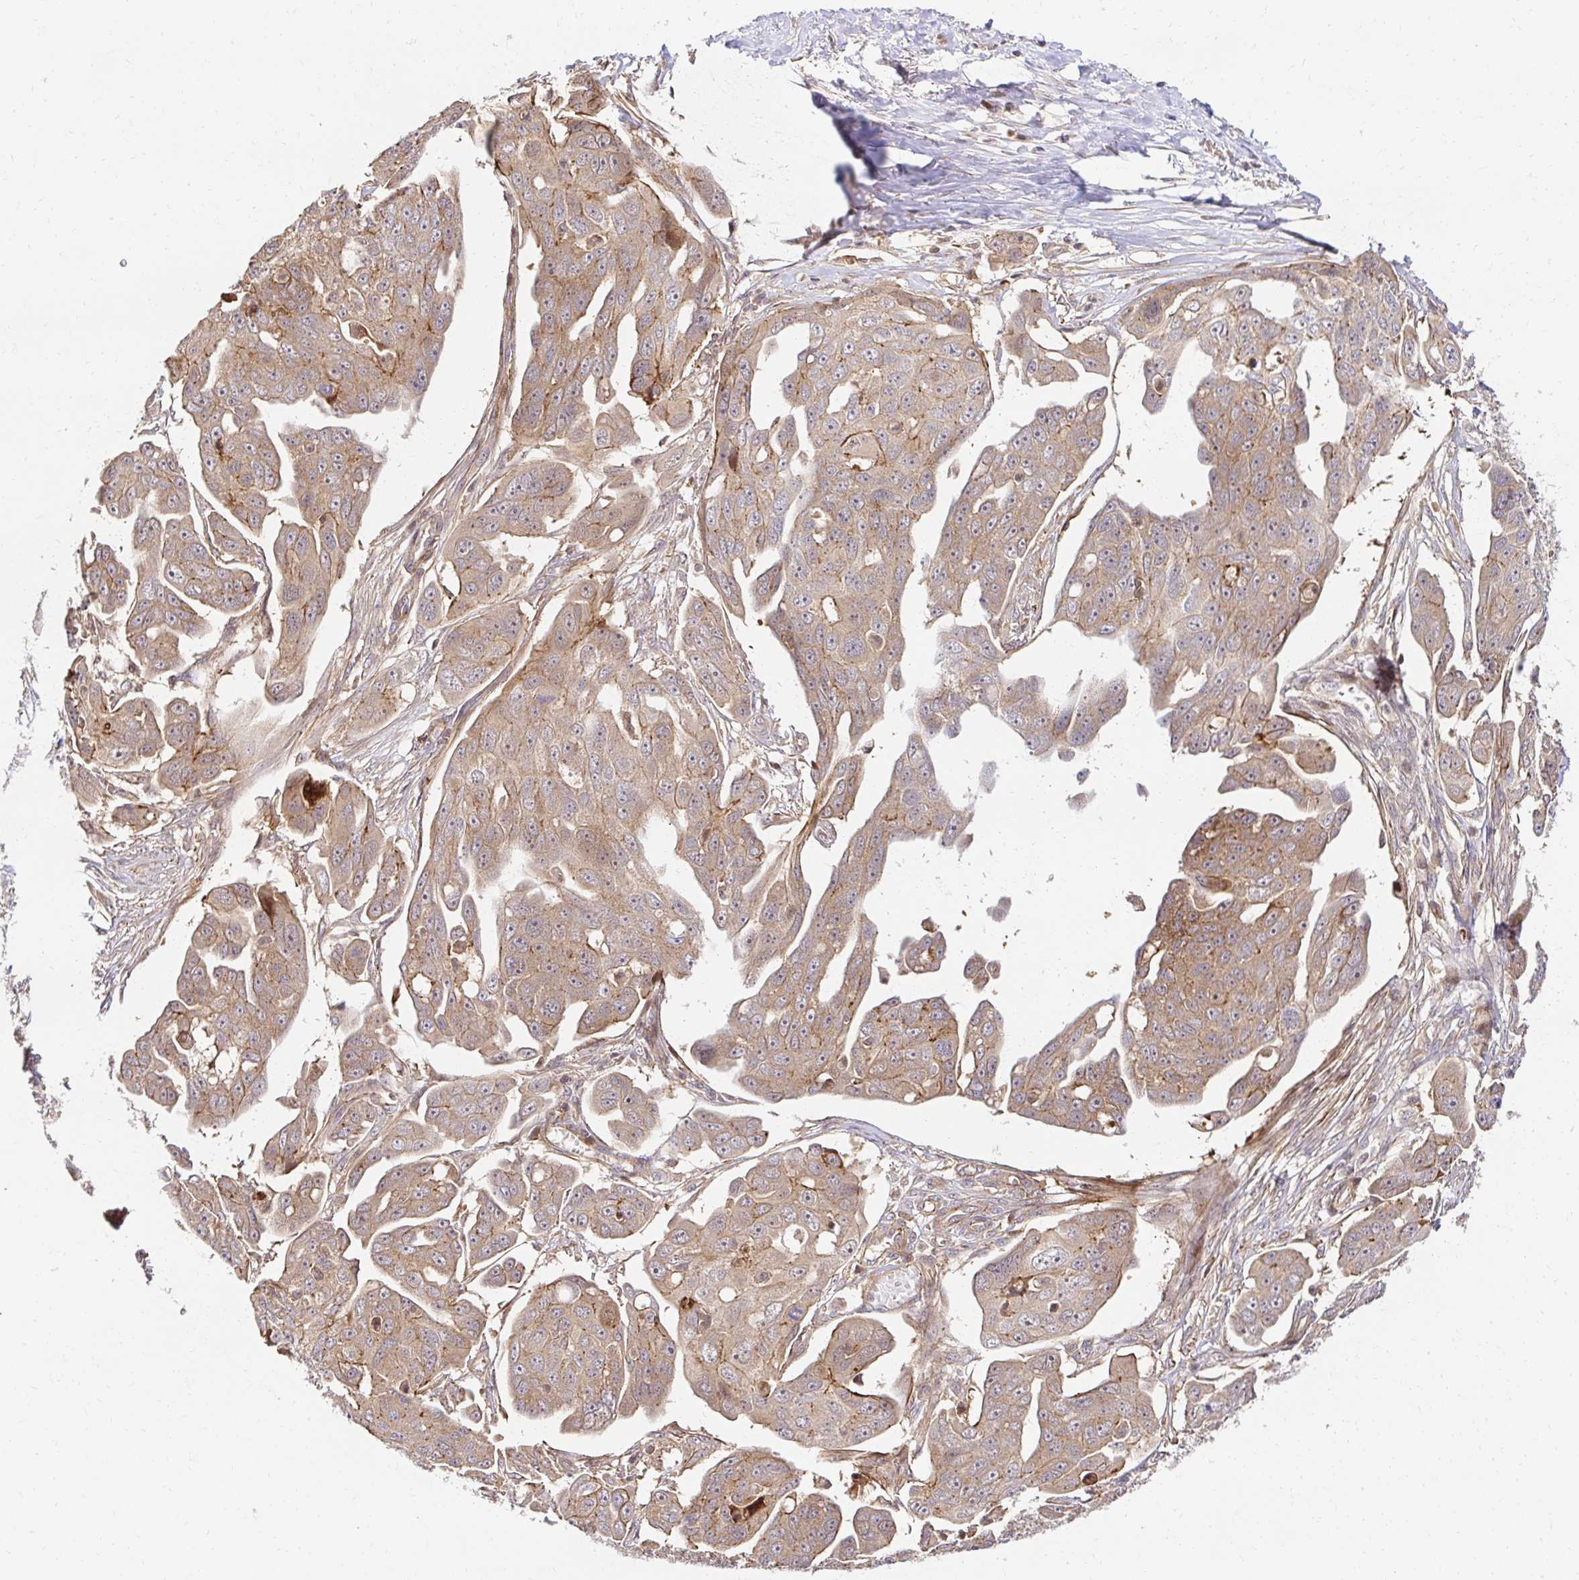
{"staining": {"intensity": "moderate", "quantity": "<25%", "location": "cytoplasmic/membranous"}, "tissue": "ovarian cancer", "cell_type": "Tumor cells", "image_type": "cancer", "snomed": [{"axis": "morphology", "description": "Carcinoma, endometroid"}, {"axis": "topography", "description": "Ovary"}], "caption": "Moderate cytoplasmic/membranous staining is identified in about <25% of tumor cells in ovarian cancer.", "gene": "PSMA4", "patient": {"sex": "female", "age": 70}}